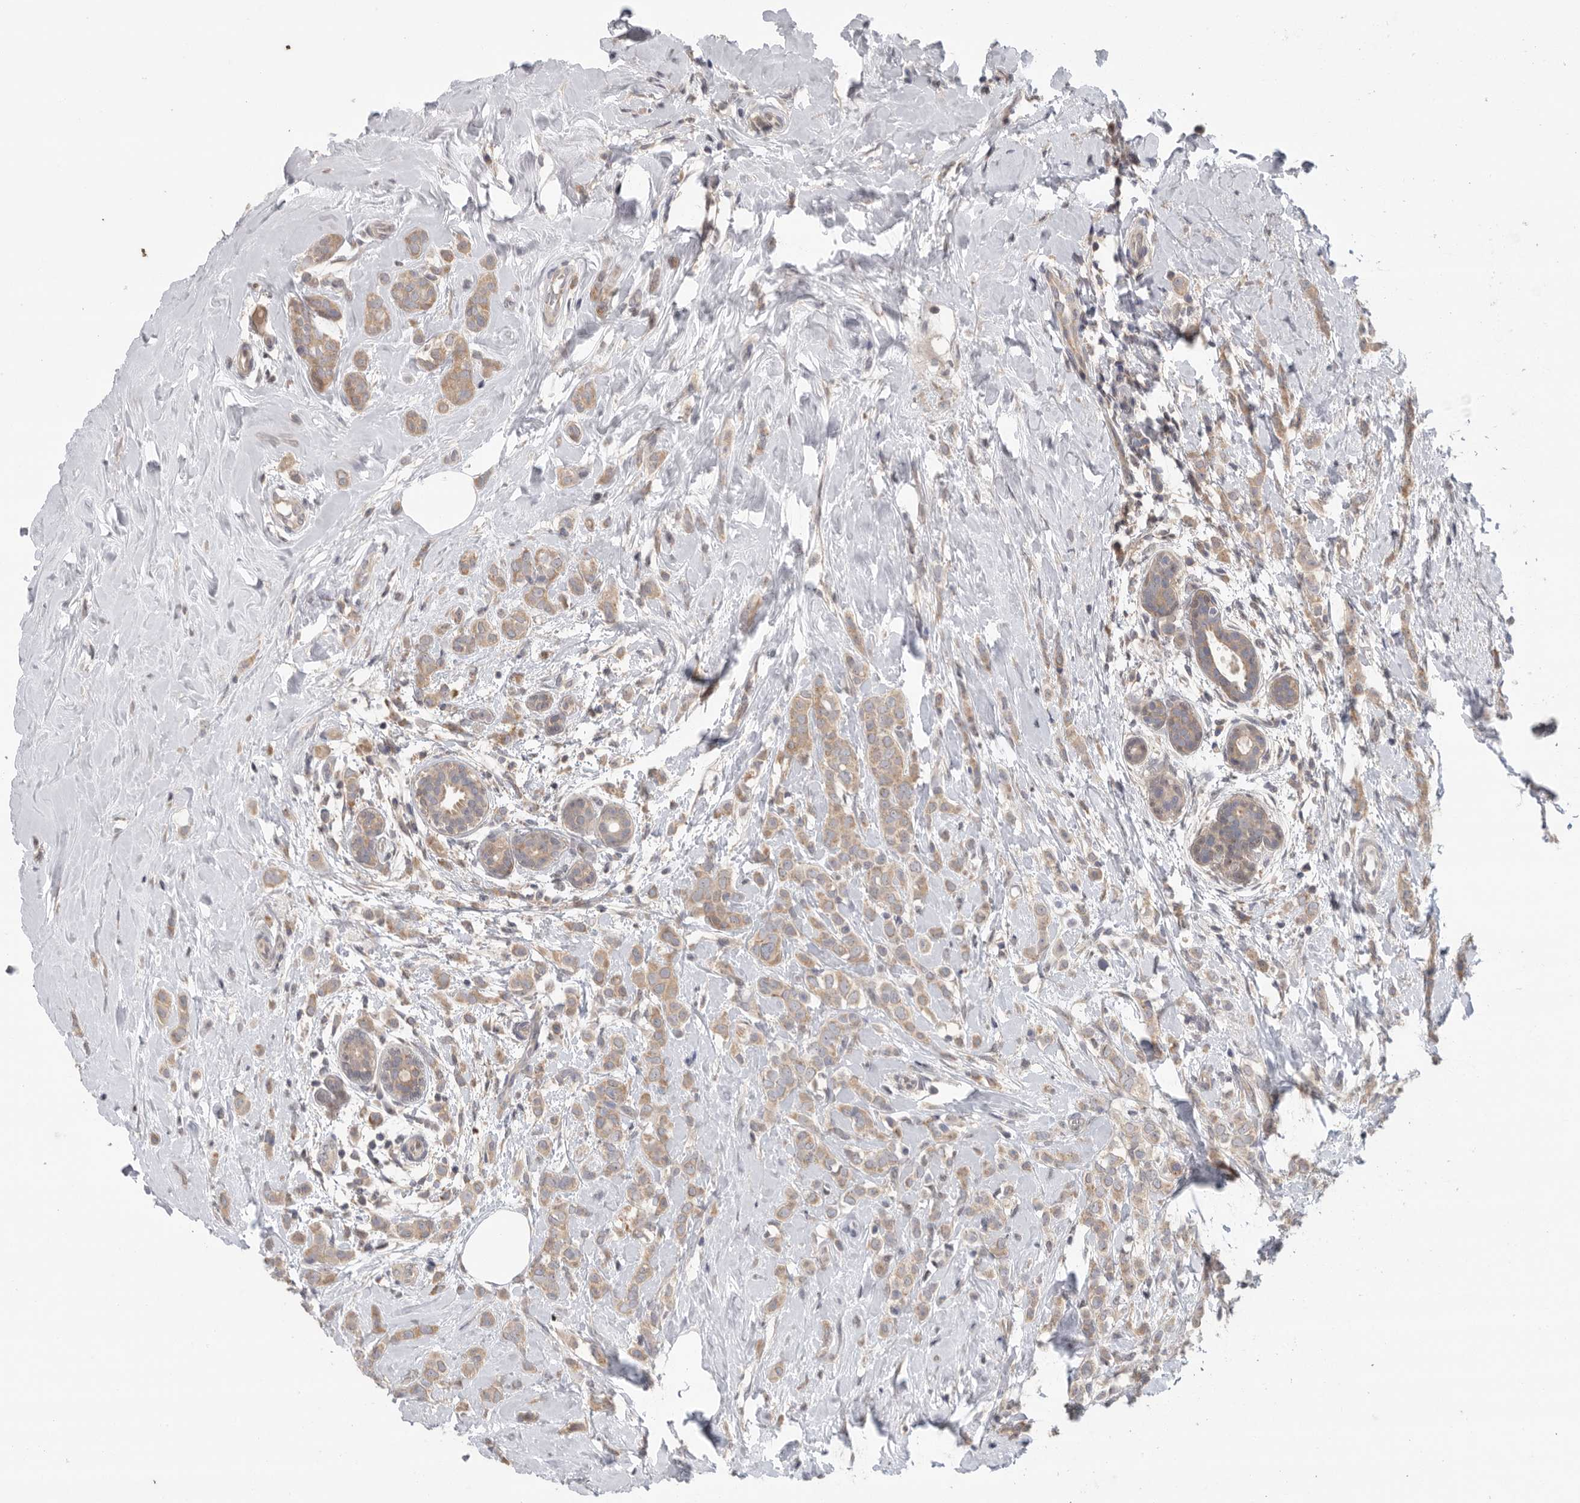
{"staining": {"intensity": "weak", "quantity": ">75%", "location": "cytoplasmic/membranous"}, "tissue": "breast cancer", "cell_type": "Tumor cells", "image_type": "cancer", "snomed": [{"axis": "morphology", "description": "Lobular carcinoma"}, {"axis": "topography", "description": "Breast"}], "caption": "DAB immunohistochemical staining of human lobular carcinoma (breast) reveals weak cytoplasmic/membranous protein expression in approximately >75% of tumor cells.", "gene": "KLK5", "patient": {"sex": "female", "age": 47}}